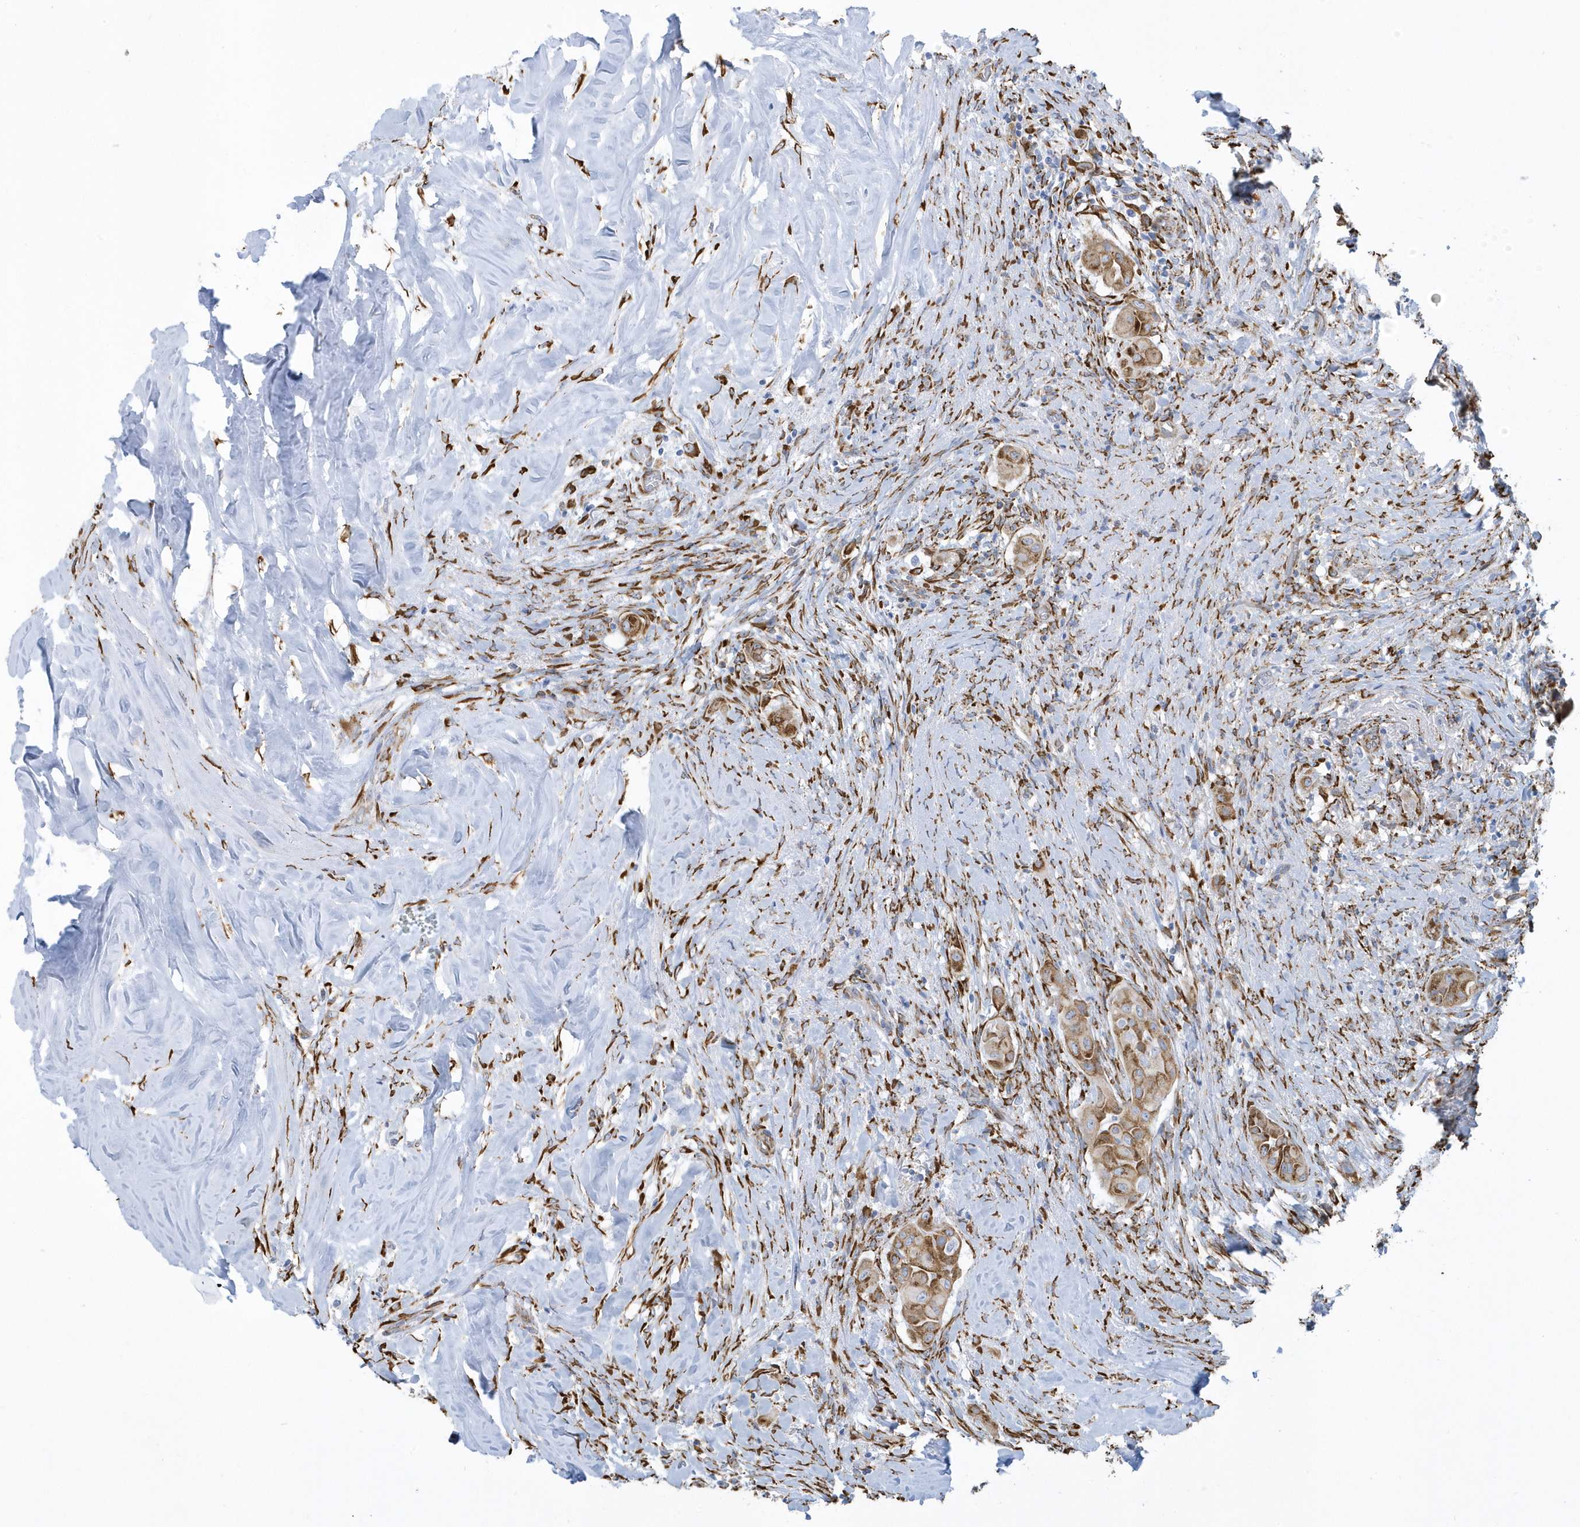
{"staining": {"intensity": "moderate", "quantity": ">75%", "location": "cytoplasmic/membranous"}, "tissue": "thyroid cancer", "cell_type": "Tumor cells", "image_type": "cancer", "snomed": [{"axis": "morphology", "description": "Papillary adenocarcinoma, NOS"}, {"axis": "topography", "description": "Thyroid gland"}], "caption": "A brown stain shows moderate cytoplasmic/membranous positivity of a protein in human thyroid papillary adenocarcinoma tumor cells.", "gene": "DCAF1", "patient": {"sex": "female", "age": 59}}